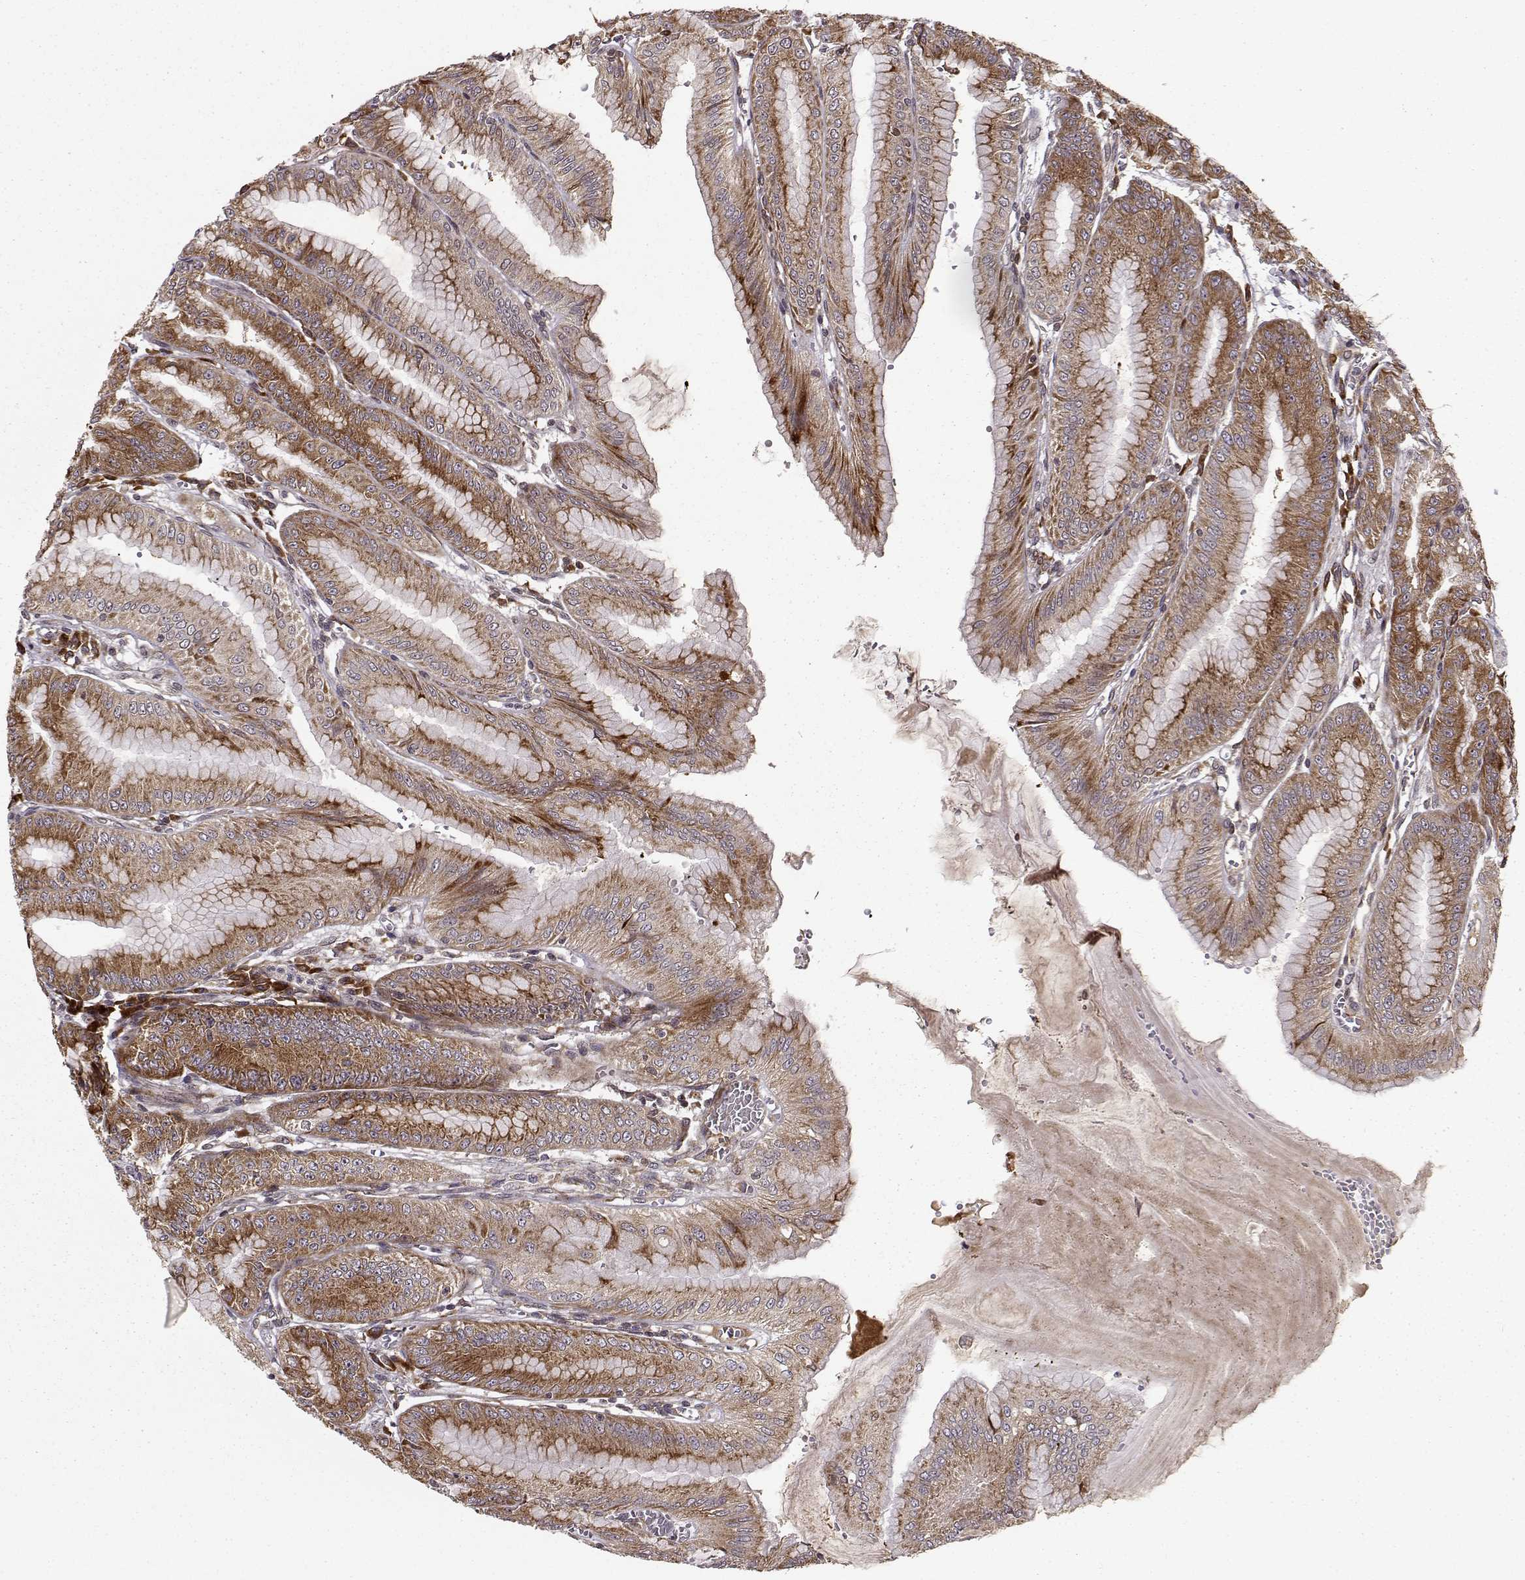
{"staining": {"intensity": "strong", "quantity": ">75%", "location": "cytoplasmic/membranous"}, "tissue": "stomach", "cell_type": "Glandular cells", "image_type": "normal", "snomed": [{"axis": "morphology", "description": "Normal tissue, NOS"}, {"axis": "topography", "description": "Stomach, lower"}], "caption": "Strong cytoplasmic/membranous expression is appreciated in about >75% of glandular cells in unremarkable stomach.", "gene": "RPL31", "patient": {"sex": "male", "age": 71}}